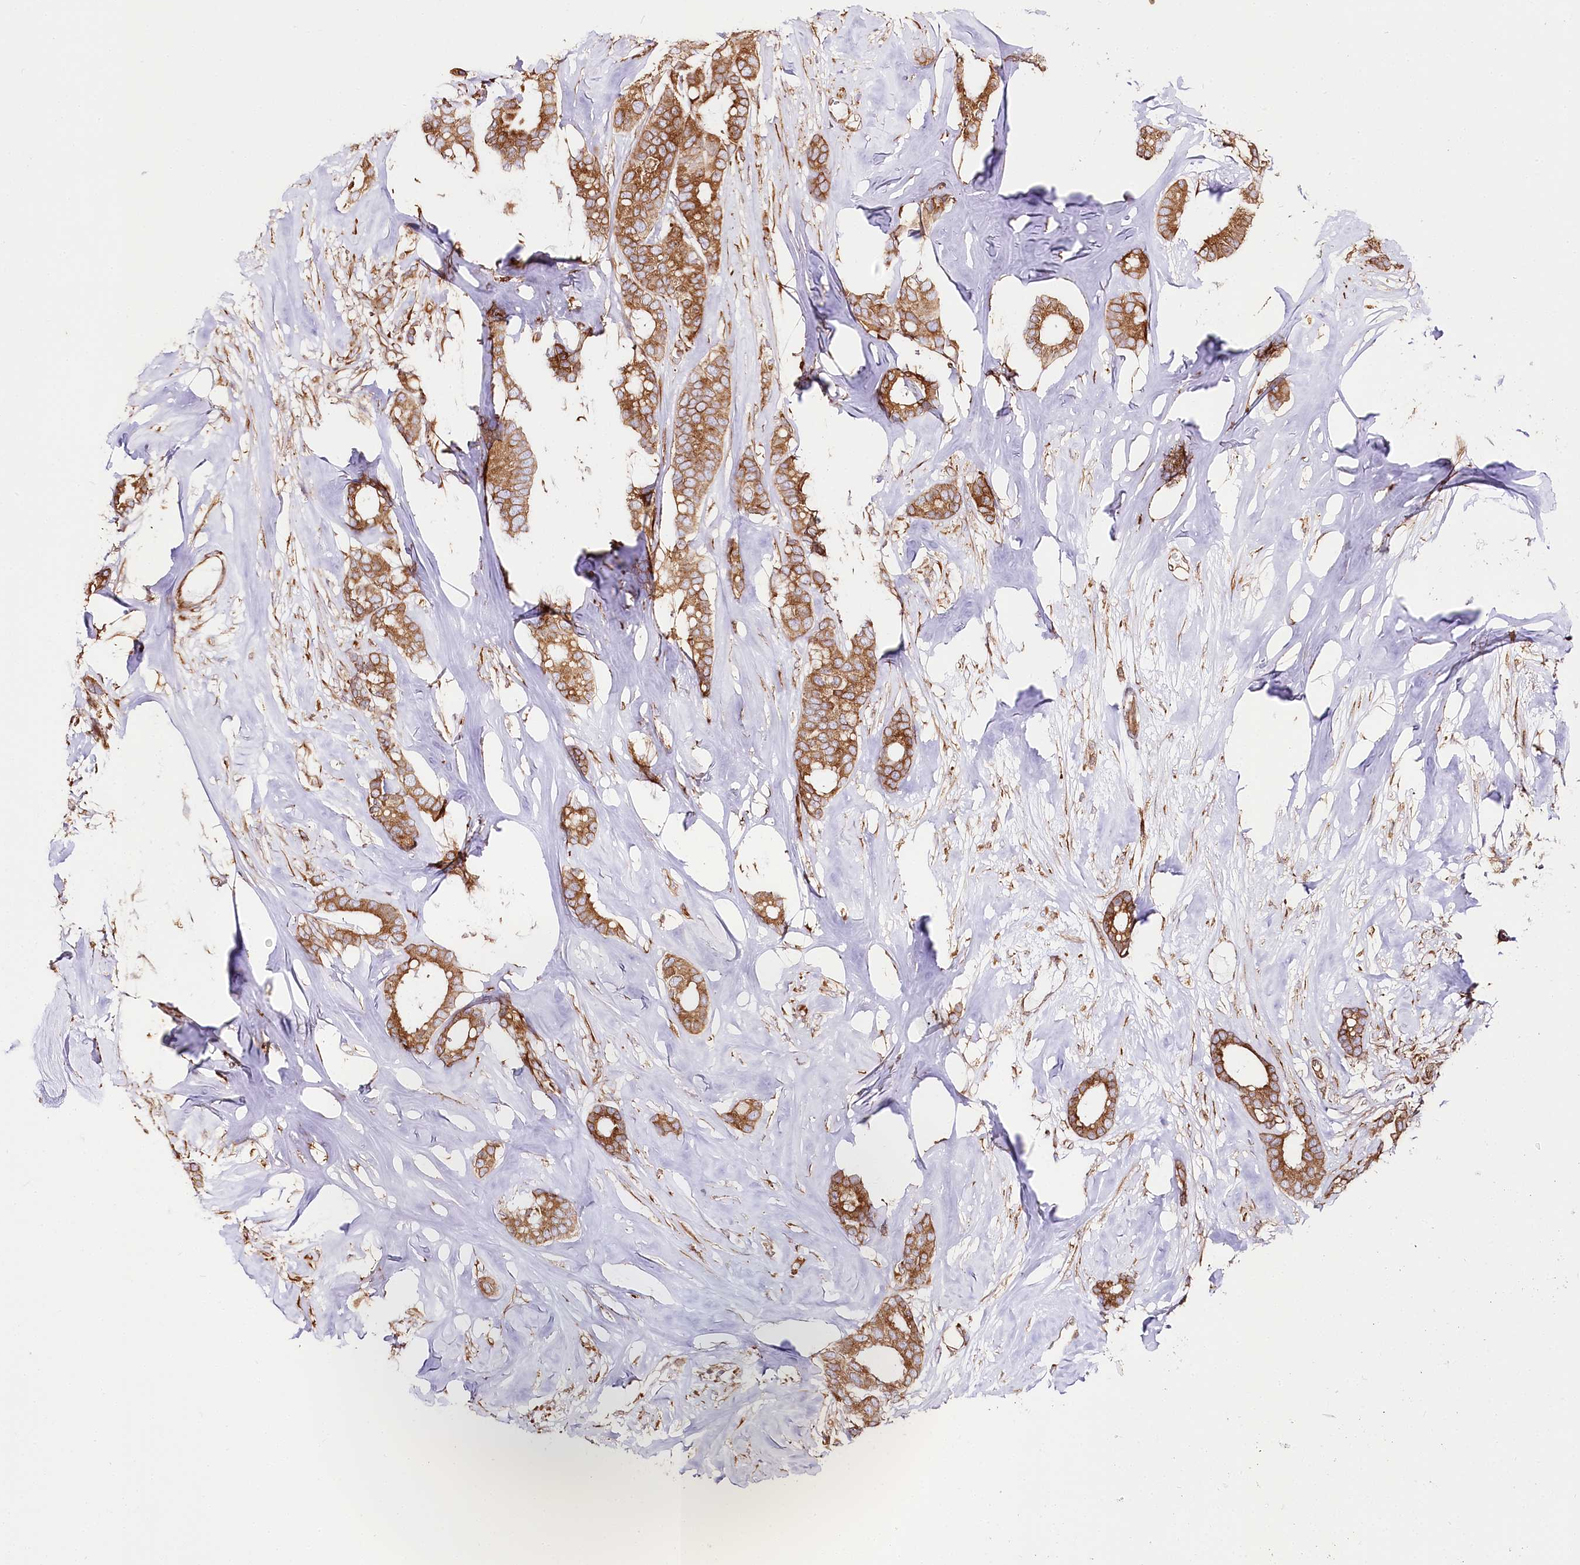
{"staining": {"intensity": "moderate", "quantity": ">75%", "location": "cytoplasmic/membranous"}, "tissue": "breast cancer", "cell_type": "Tumor cells", "image_type": "cancer", "snomed": [{"axis": "morphology", "description": "Duct carcinoma"}, {"axis": "topography", "description": "Breast"}], "caption": "Immunohistochemistry micrograph of human intraductal carcinoma (breast) stained for a protein (brown), which demonstrates medium levels of moderate cytoplasmic/membranous positivity in approximately >75% of tumor cells.", "gene": "CNPY2", "patient": {"sex": "female", "age": 87}}